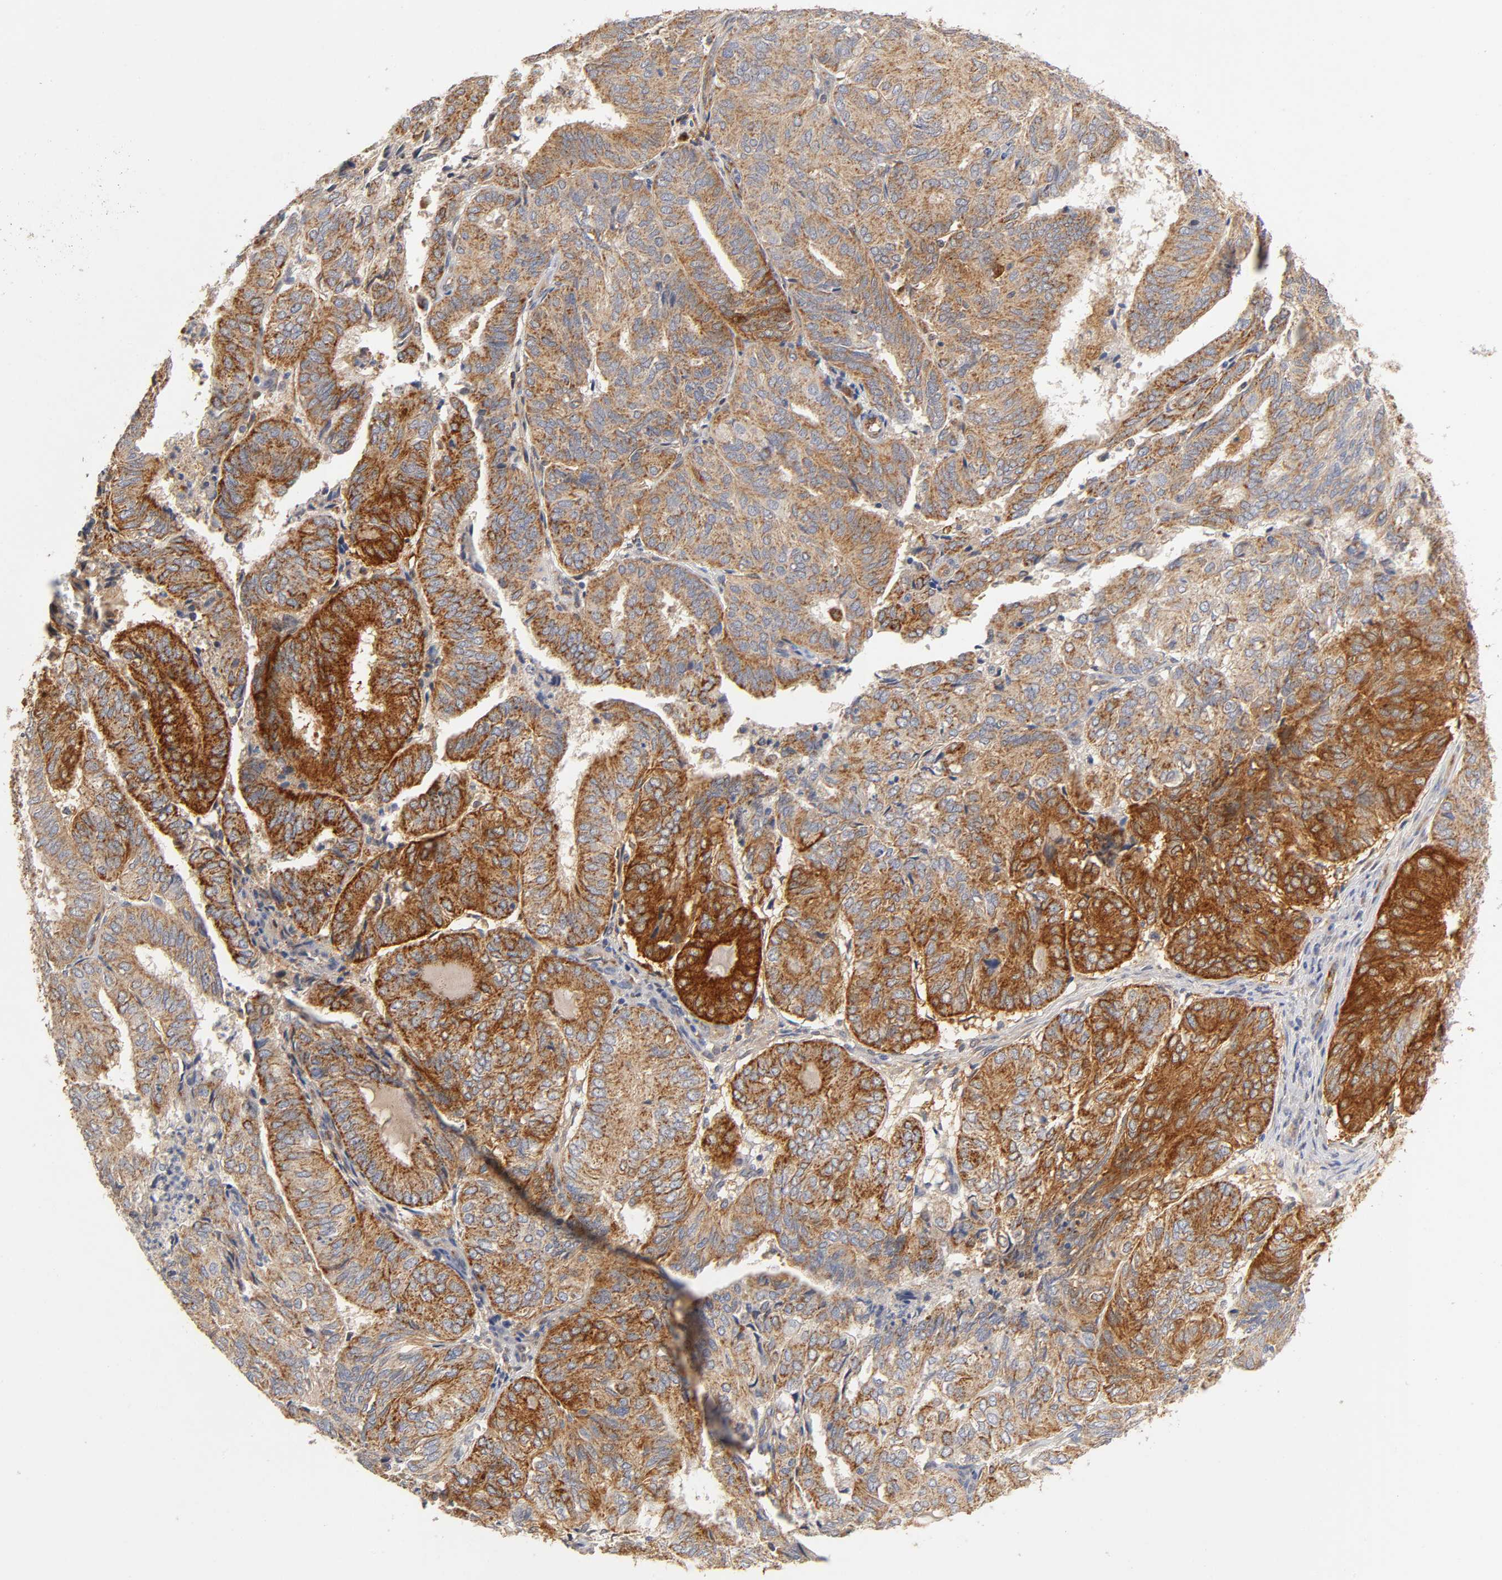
{"staining": {"intensity": "strong", "quantity": ">75%", "location": "cytoplasmic/membranous"}, "tissue": "endometrial cancer", "cell_type": "Tumor cells", "image_type": "cancer", "snomed": [{"axis": "morphology", "description": "Adenocarcinoma, NOS"}, {"axis": "topography", "description": "Uterus"}], "caption": "Immunohistochemistry (IHC) of human endometrial cancer (adenocarcinoma) reveals high levels of strong cytoplasmic/membranous expression in about >75% of tumor cells.", "gene": "ISG15", "patient": {"sex": "female", "age": 60}}